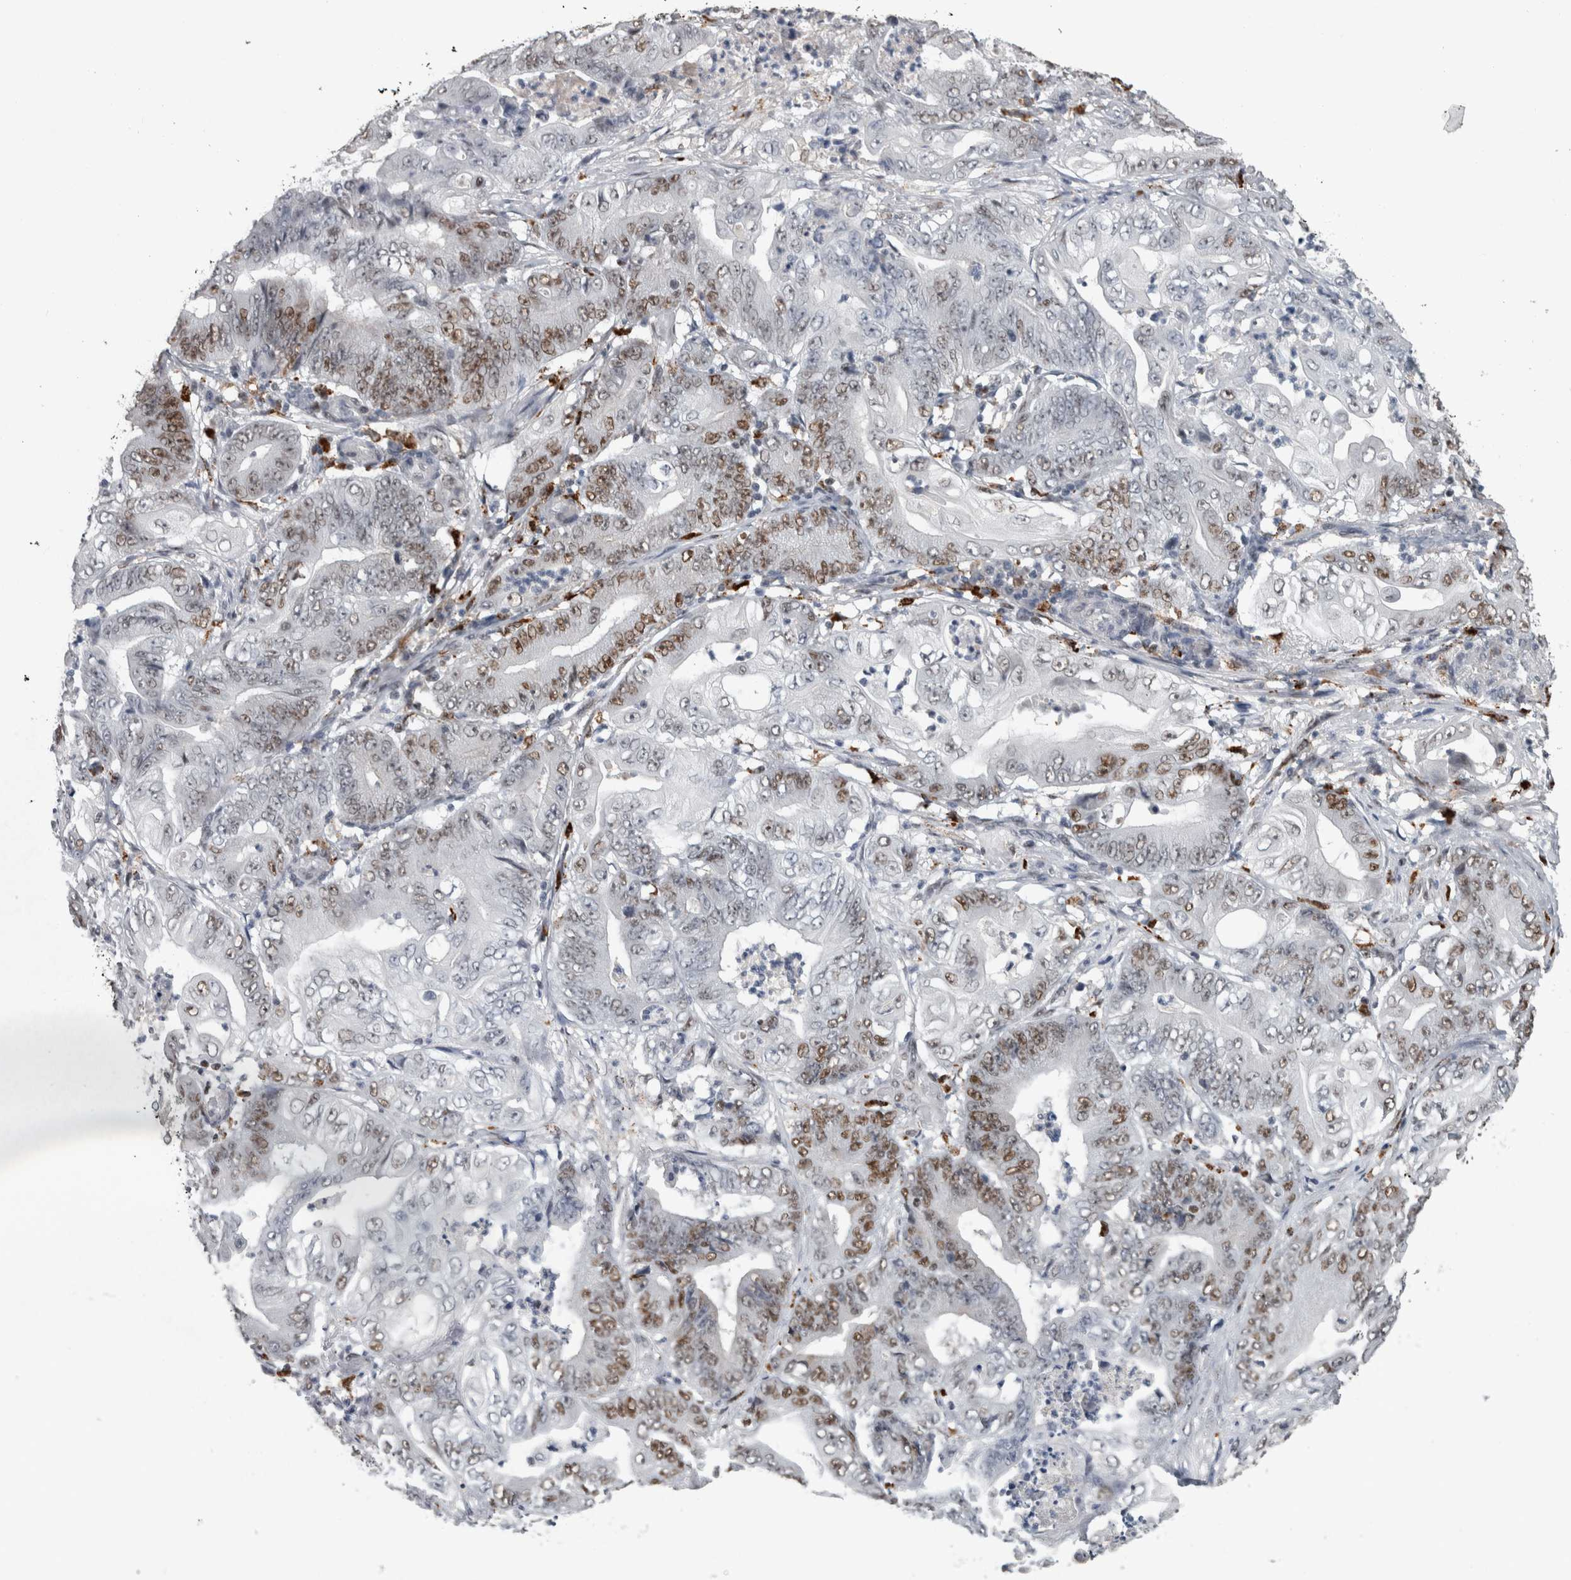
{"staining": {"intensity": "moderate", "quantity": "25%-75%", "location": "nuclear"}, "tissue": "stomach cancer", "cell_type": "Tumor cells", "image_type": "cancer", "snomed": [{"axis": "morphology", "description": "Adenocarcinoma, NOS"}, {"axis": "topography", "description": "Stomach"}], "caption": "The immunohistochemical stain highlights moderate nuclear staining in tumor cells of stomach cancer tissue.", "gene": "POLD2", "patient": {"sex": "female", "age": 73}}